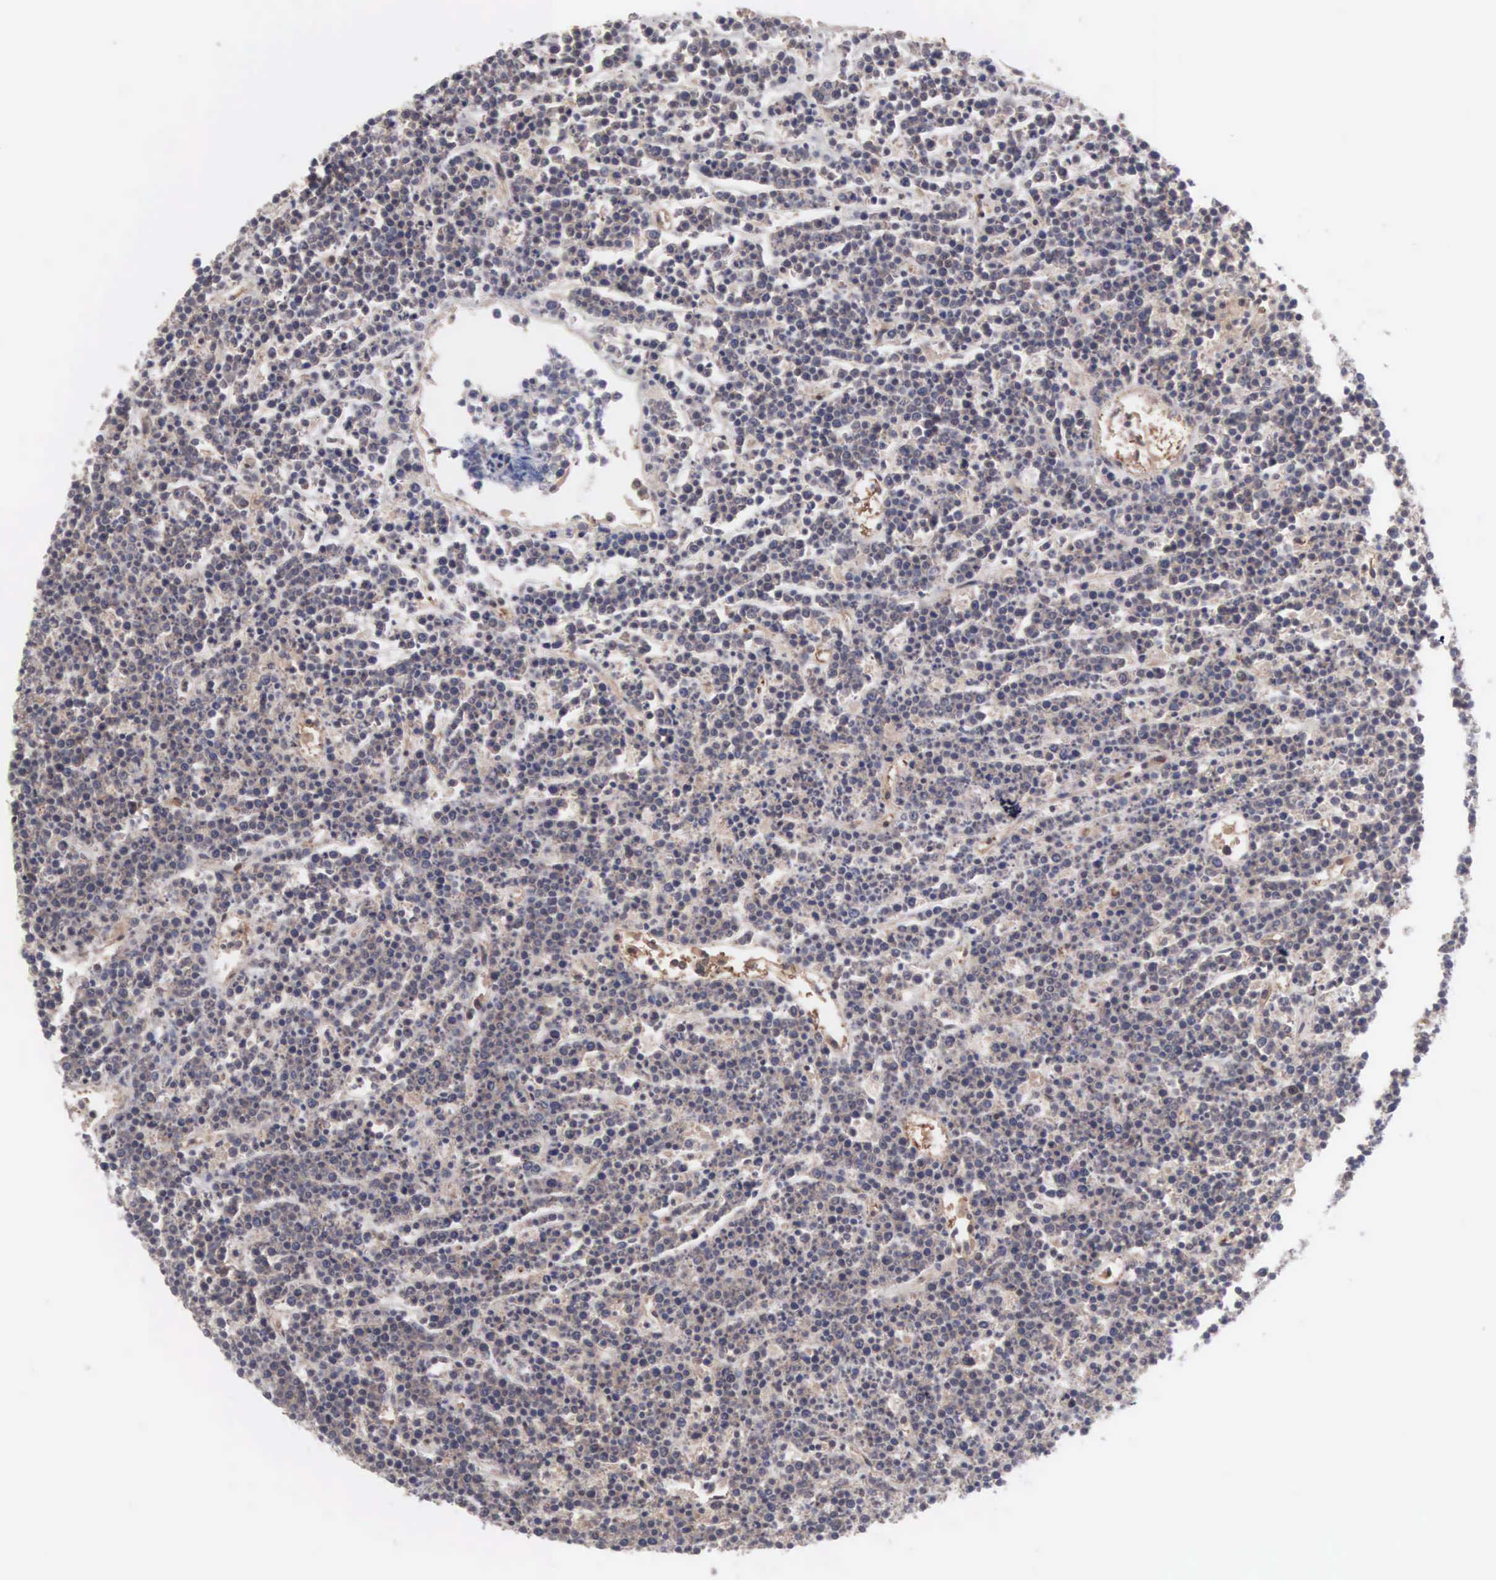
{"staining": {"intensity": "weak", "quantity": "25%-75%", "location": "cytoplasmic/membranous"}, "tissue": "lymphoma", "cell_type": "Tumor cells", "image_type": "cancer", "snomed": [{"axis": "morphology", "description": "Malignant lymphoma, non-Hodgkin's type, High grade"}, {"axis": "topography", "description": "Ovary"}], "caption": "Immunohistochemical staining of lymphoma reveals low levels of weak cytoplasmic/membranous positivity in about 25%-75% of tumor cells.", "gene": "INF2", "patient": {"sex": "female", "age": 56}}